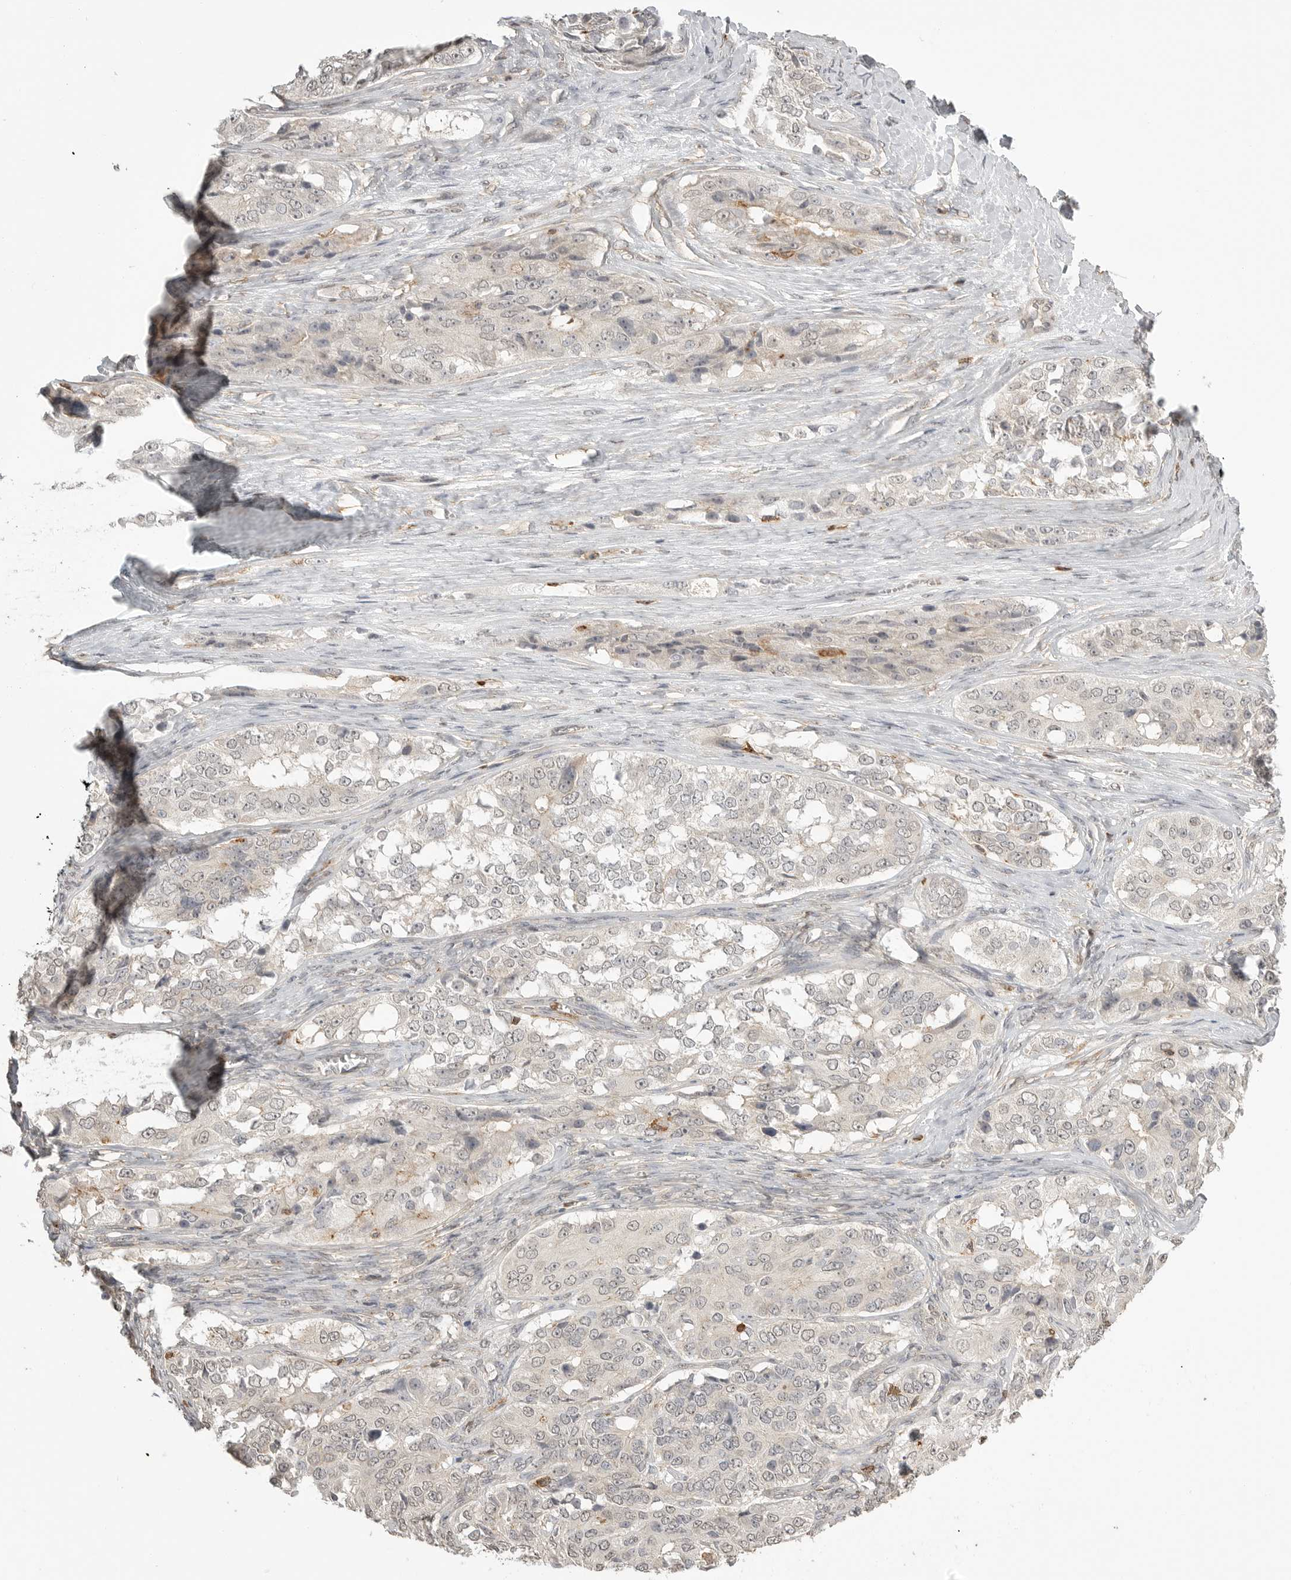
{"staining": {"intensity": "negative", "quantity": "none", "location": "none"}, "tissue": "ovarian cancer", "cell_type": "Tumor cells", "image_type": "cancer", "snomed": [{"axis": "morphology", "description": "Carcinoma, endometroid"}, {"axis": "topography", "description": "Ovary"}], "caption": "Tumor cells show no significant expression in endometroid carcinoma (ovarian).", "gene": "GPC2", "patient": {"sex": "female", "age": 51}}